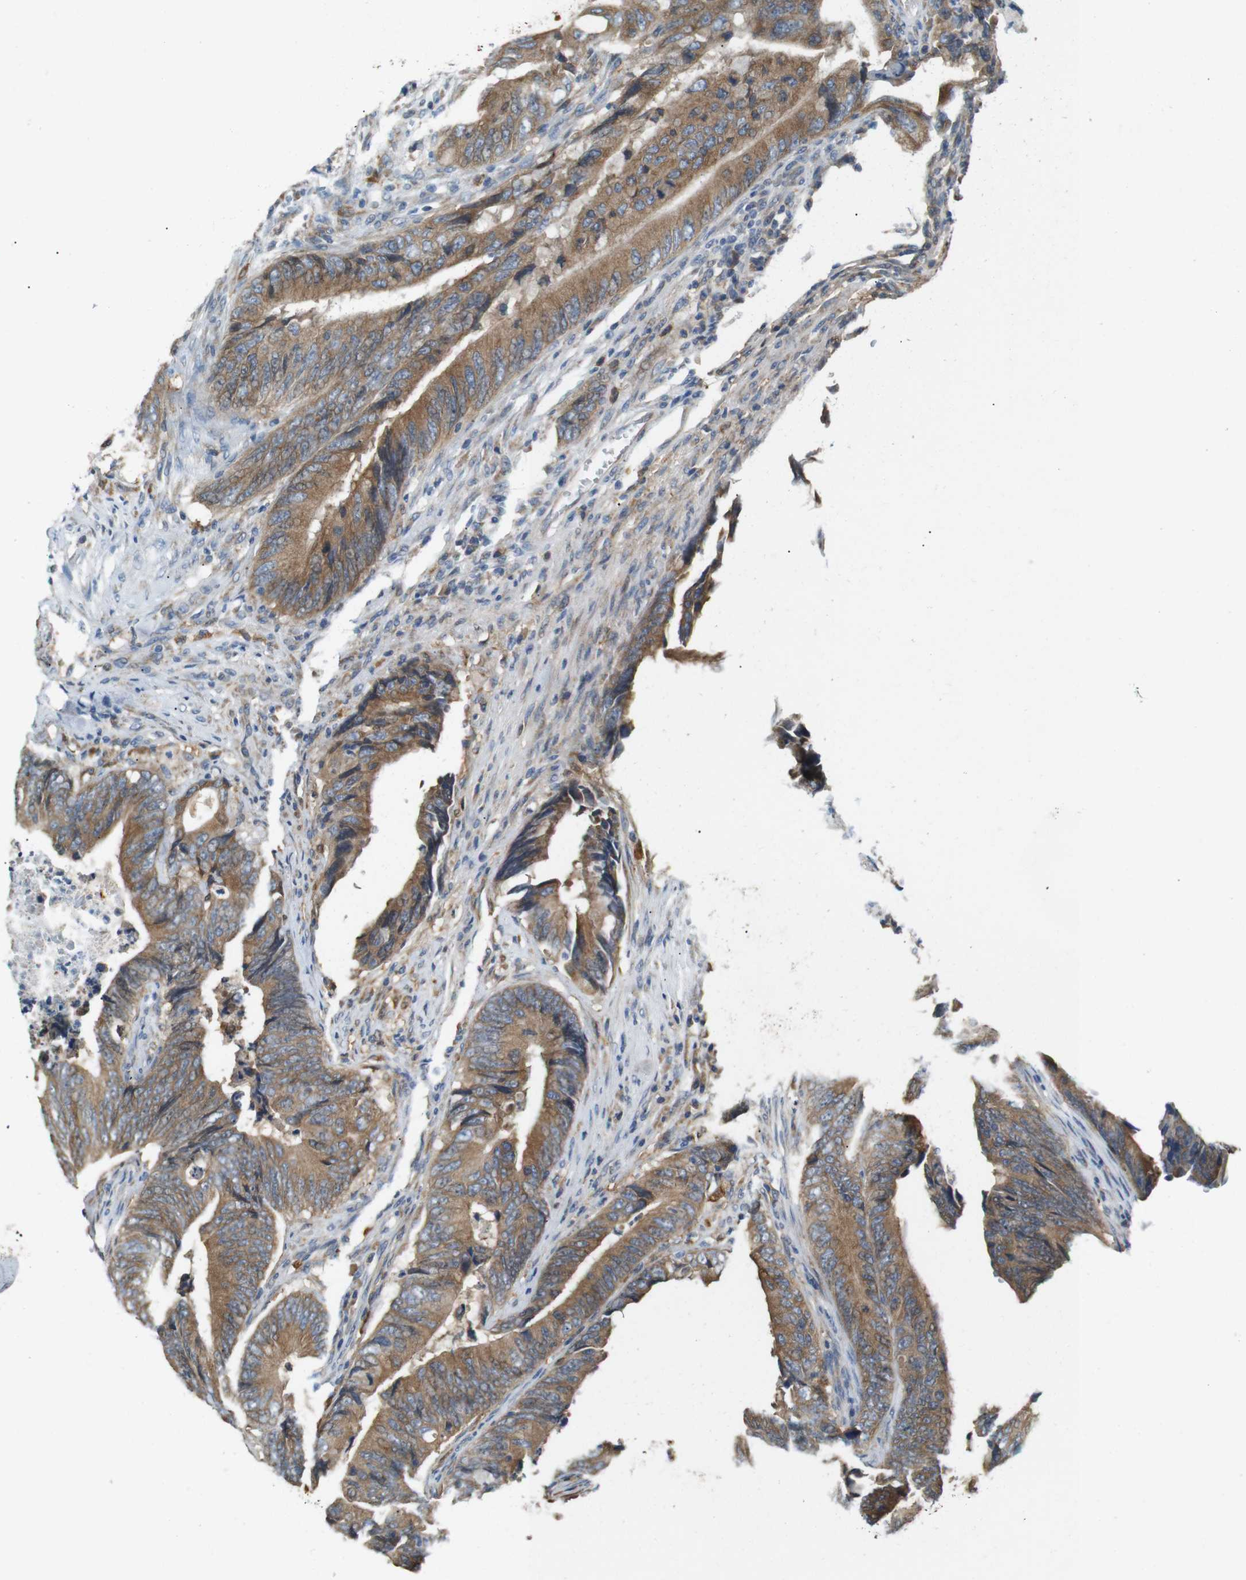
{"staining": {"intensity": "moderate", "quantity": ">75%", "location": "cytoplasmic/membranous"}, "tissue": "colorectal cancer", "cell_type": "Tumor cells", "image_type": "cancer", "snomed": [{"axis": "morphology", "description": "Normal tissue, NOS"}, {"axis": "morphology", "description": "Adenocarcinoma, NOS"}, {"axis": "topography", "description": "Colon"}], "caption": "Tumor cells reveal medium levels of moderate cytoplasmic/membranous expression in about >75% of cells in human colorectal adenocarcinoma. Using DAB (brown) and hematoxylin (blue) stains, captured at high magnification using brightfield microscopy.", "gene": "NEBL", "patient": {"sex": "male", "age": 56}}